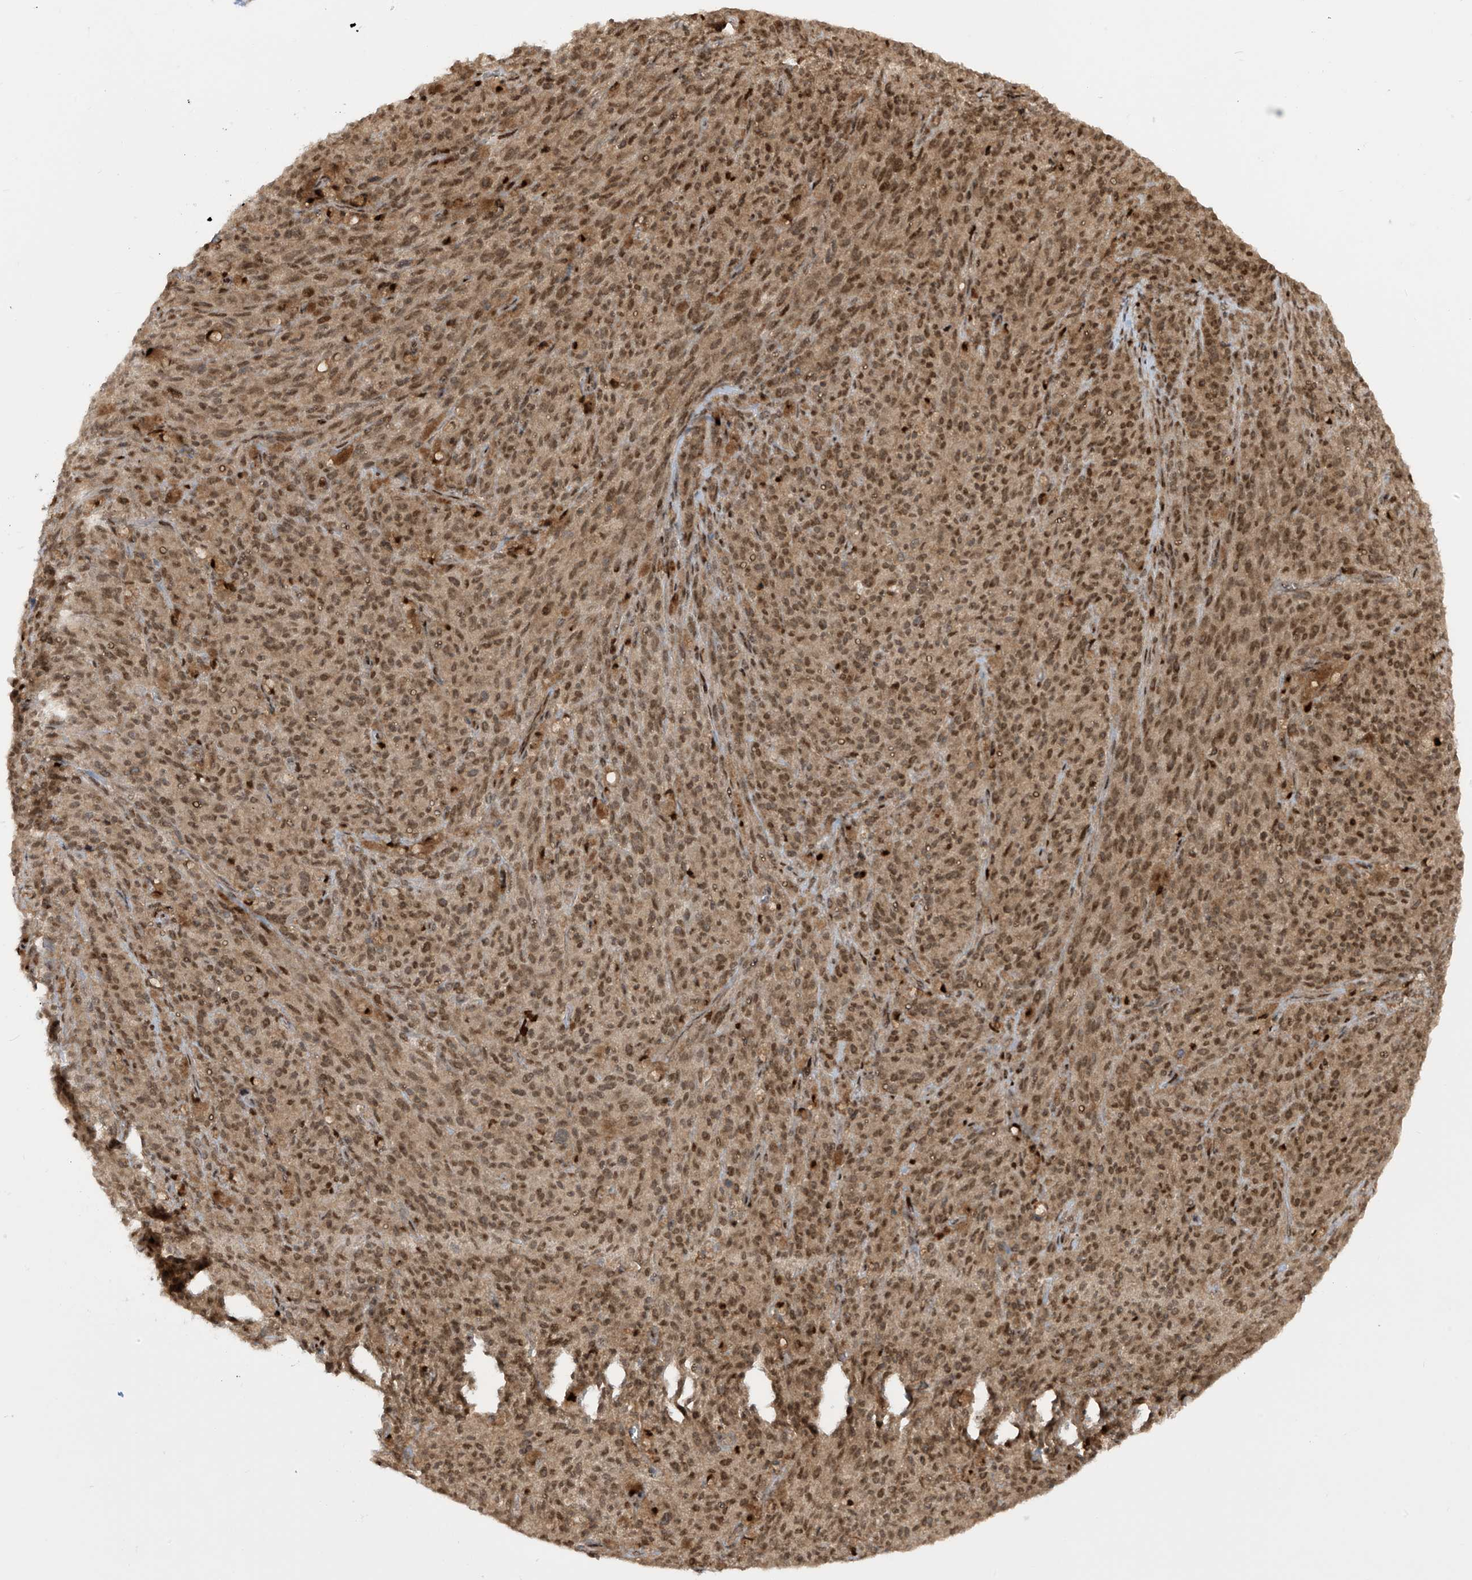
{"staining": {"intensity": "moderate", "quantity": ">75%", "location": "cytoplasmic/membranous,nuclear"}, "tissue": "melanoma", "cell_type": "Tumor cells", "image_type": "cancer", "snomed": [{"axis": "morphology", "description": "Malignant melanoma, NOS"}, {"axis": "topography", "description": "Skin"}], "caption": "This is an image of IHC staining of melanoma, which shows moderate positivity in the cytoplasmic/membranous and nuclear of tumor cells.", "gene": "LAGE3", "patient": {"sex": "female", "age": 82}}